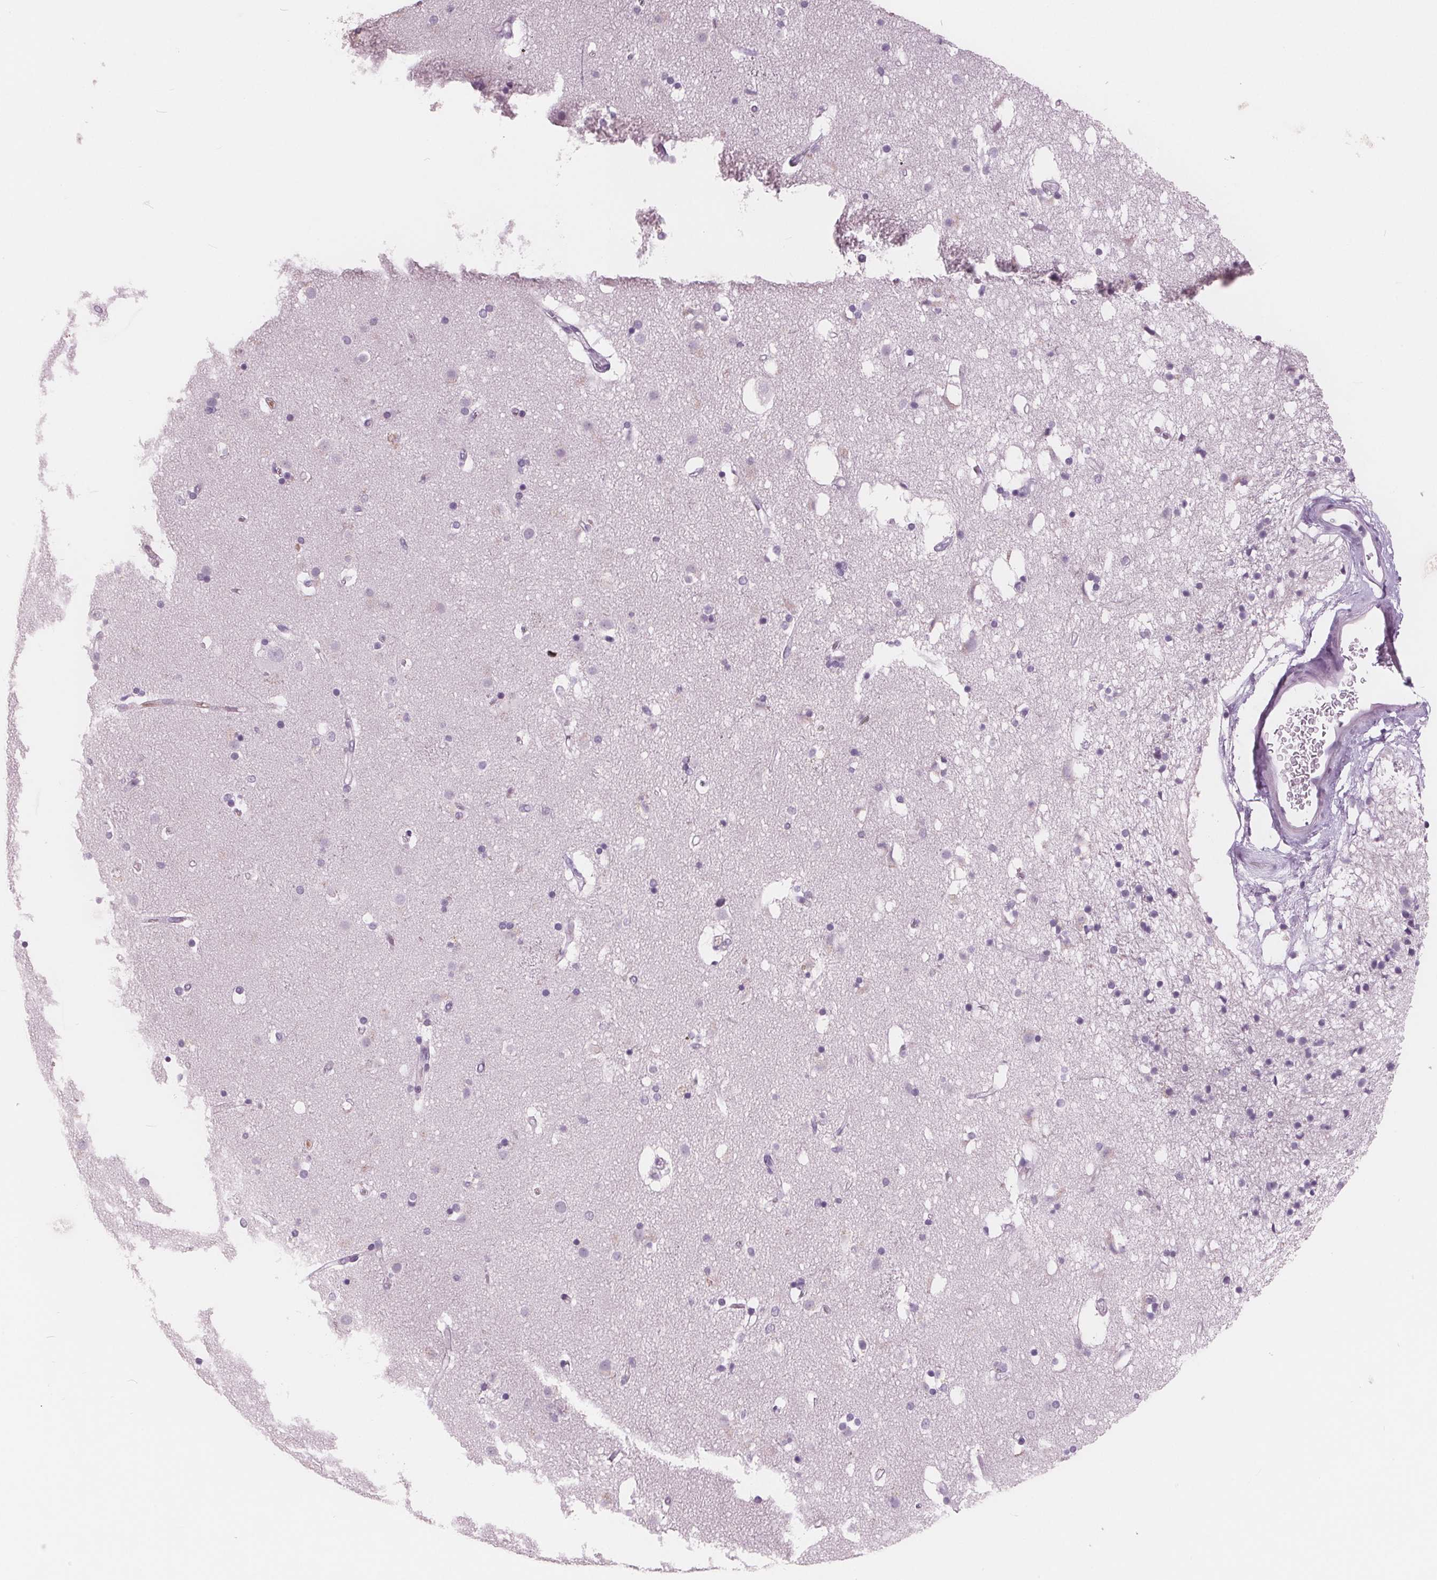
{"staining": {"intensity": "negative", "quantity": "none", "location": "none"}, "tissue": "caudate", "cell_type": "Glial cells", "image_type": "normal", "snomed": [{"axis": "morphology", "description": "Normal tissue, NOS"}, {"axis": "topography", "description": "Lateral ventricle wall"}], "caption": "An immunohistochemistry micrograph of unremarkable caudate is shown. There is no staining in glial cells of caudate.", "gene": "AMBP", "patient": {"sex": "female", "age": 71}}